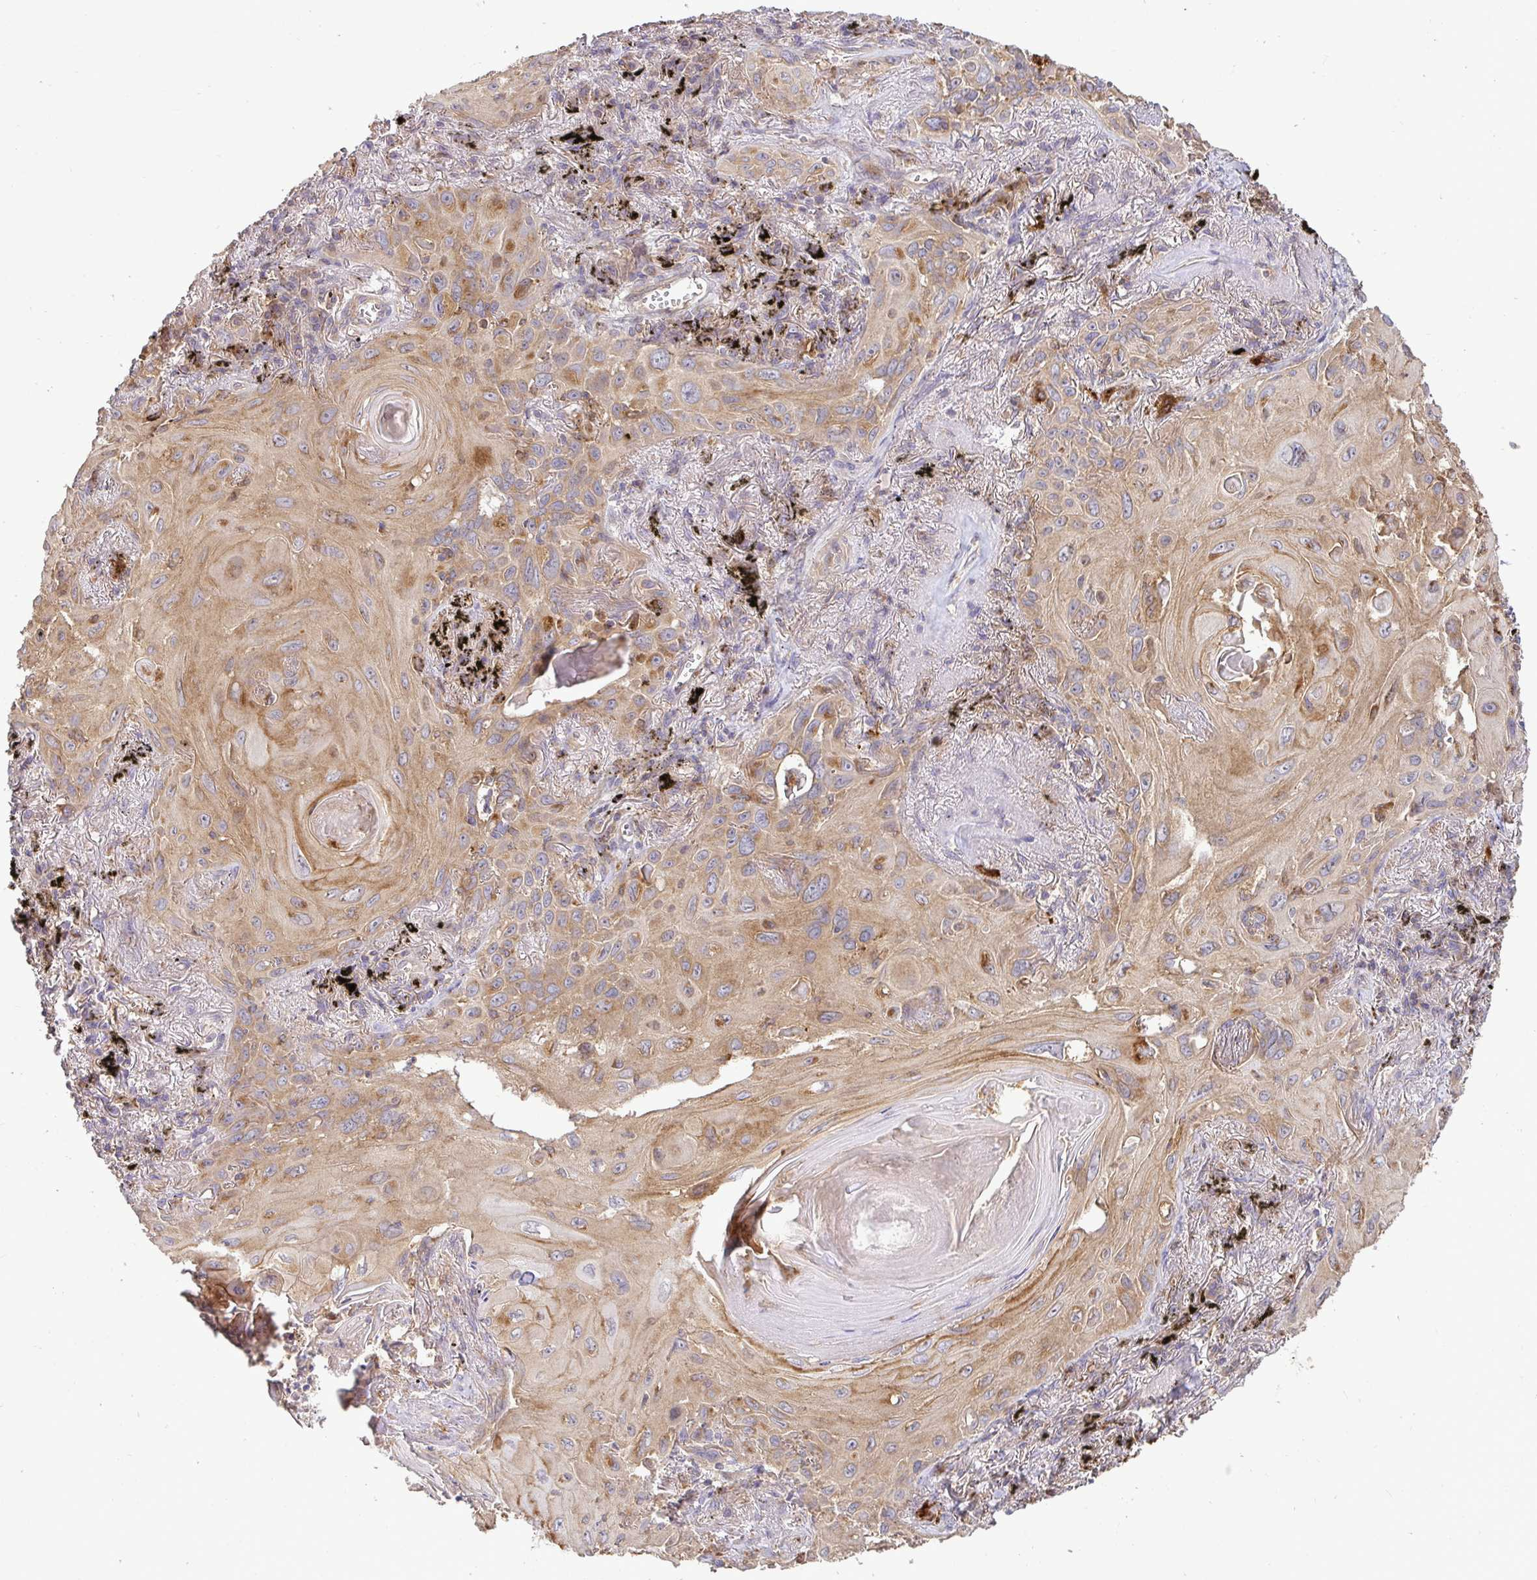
{"staining": {"intensity": "moderate", "quantity": ">75%", "location": "cytoplasmic/membranous"}, "tissue": "lung cancer", "cell_type": "Tumor cells", "image_type": "cancer", "snomed": [{"axis": "morphology", "description": "Squamous cell carcinoma, NOS"}, {"axis": "topography", "description": "Lung"}], "caption": "Protein staining of squamous cell carcinoma (lung) tissue shows moderate cytoplasmic/membranous expression in approximately >75% of tumor cells.", "gene": "ATP6V1F", "patient": {"sex": "male", "age": 79}}